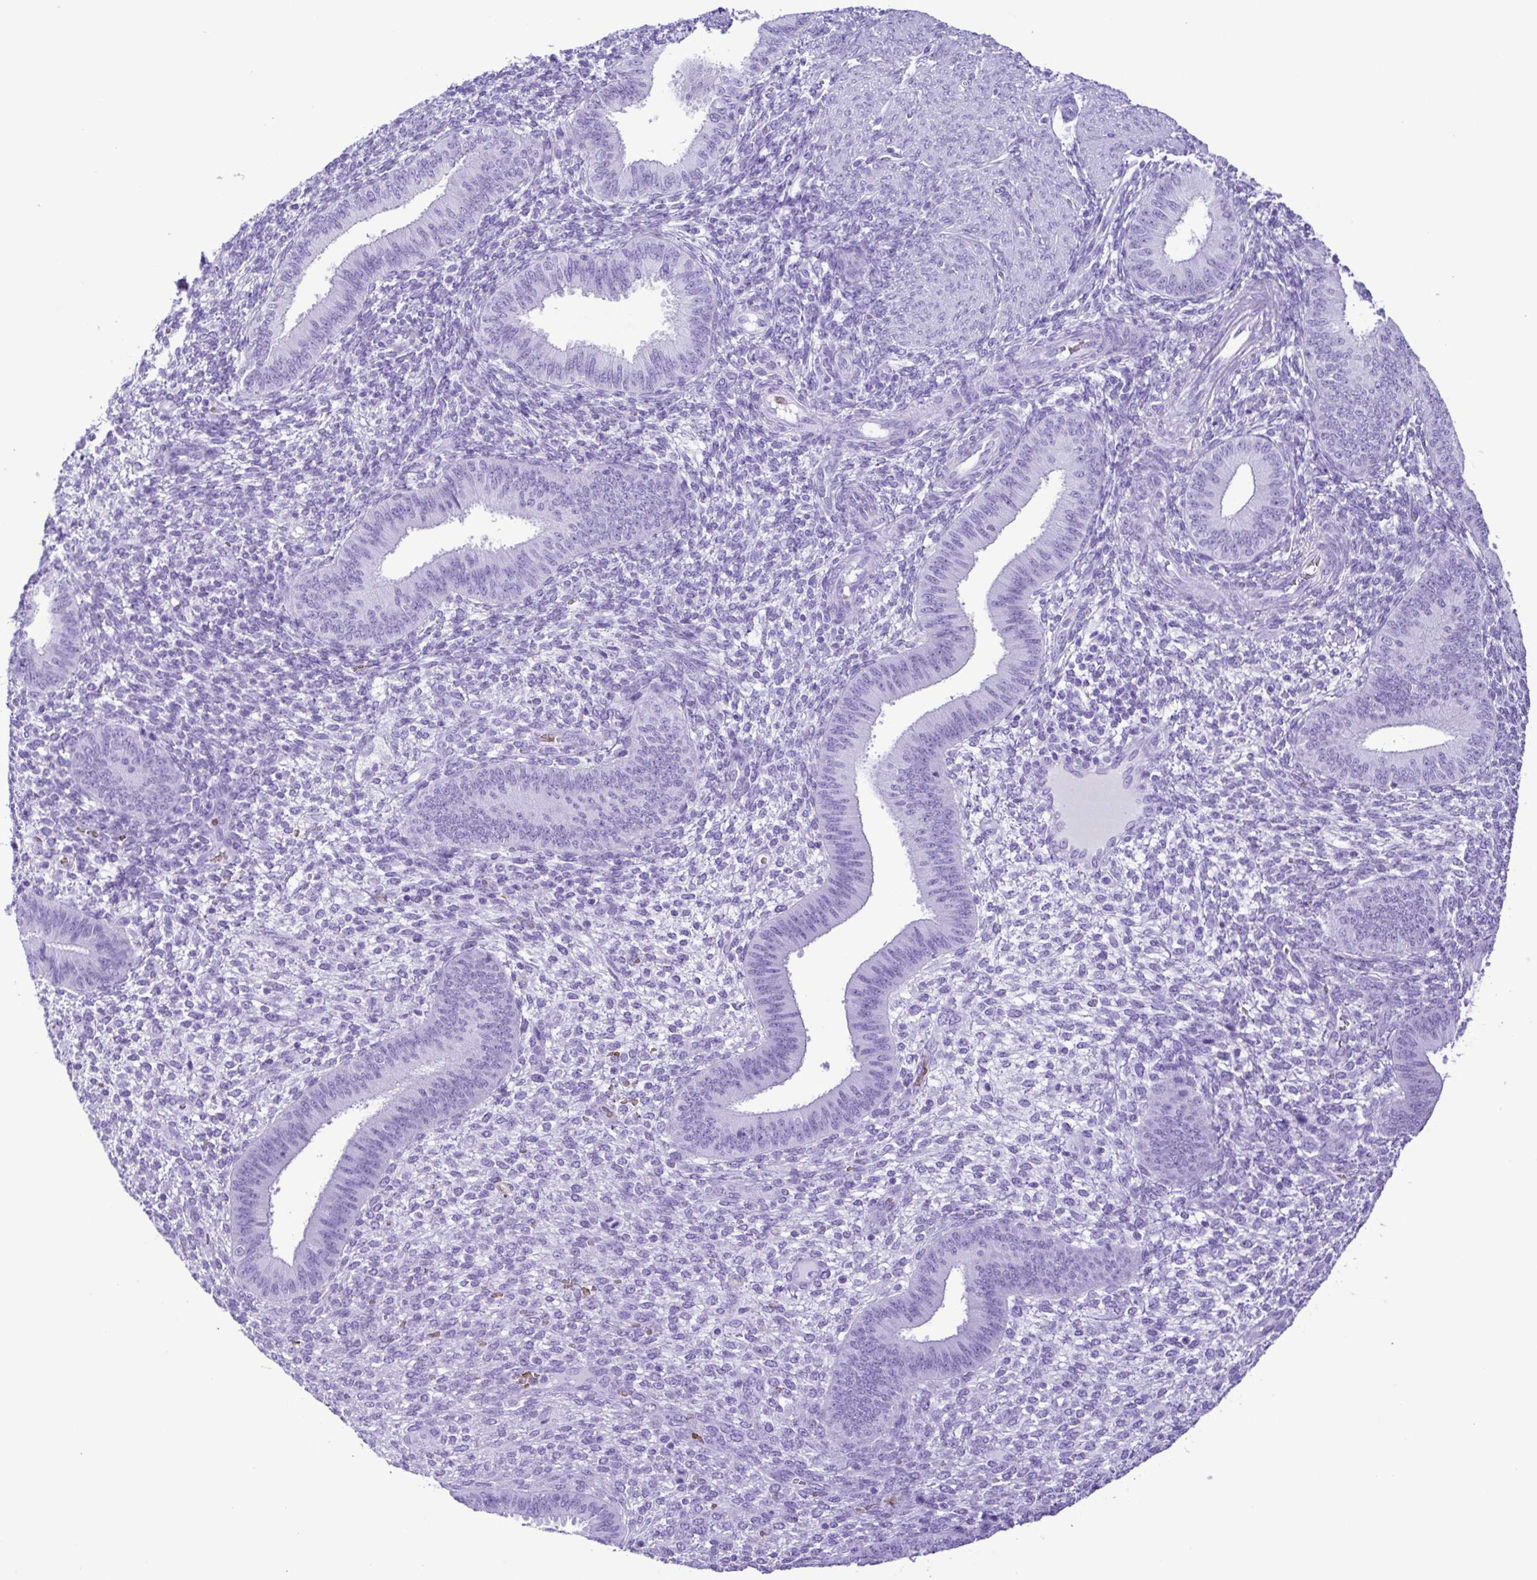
{"staining": {"intensity": "negative", "quantity": "none", "location": "none"}, "tissue": "endometrium", "cell_type": "Cells in endometrial stroma", "image_type": "normal", "snomed": [{"axis": "morphology", "description": "Normal tissue, NOS"}, {"axis": "topography", "description": "Endometrium"}], "caption": "High power microscopy micrograph of an immunohistochemistry (IHC) image of normal endometrium, revealing no significant positivity in cells in endometrial stroma.", "gene": "SYT1", "patient": {"sex": "female", "age": 39}}